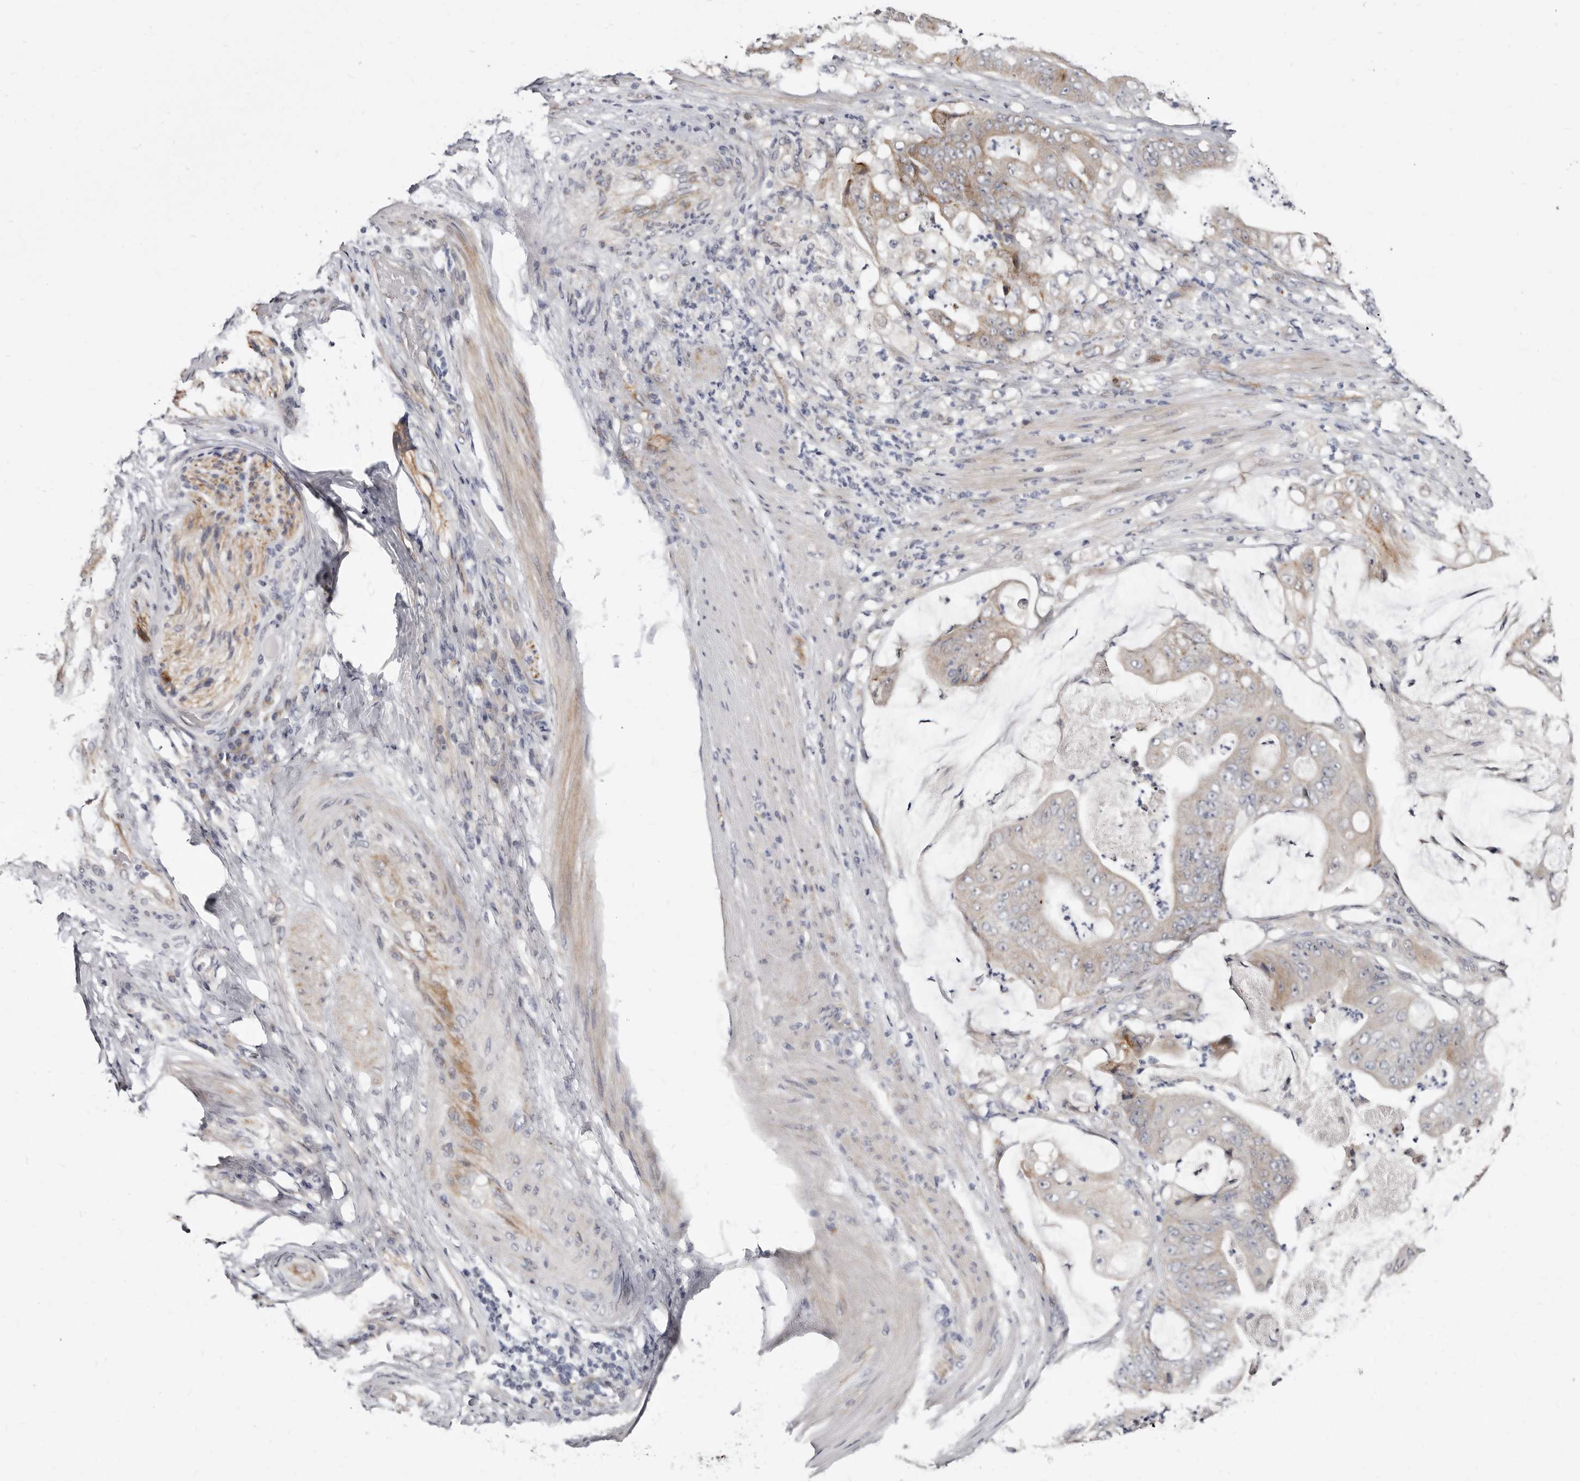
{"staining": {"intensity": "weak", "quantity": "25%-75%", "location": "cytoplasmic/membranous"}, "tissue": "stomach cancer", "cell_type": "Tumor cells", "image_type": "cancer", "snomed": [{"axis": "morphology", "description": "Adenocarcinoma, NOS"}, {"axis": "topography", "description": "Stomach"}], "caption": "Immunohistochemical staining of human stomach cancer displays weak cytoplasmic/membranous protein positivity in approximately 25%-75% of tumor cells. (IHC, brightfield microscopy, high magnification).", "gene": "KLHL4", "patient": {"sex": "female", "age": 73}}